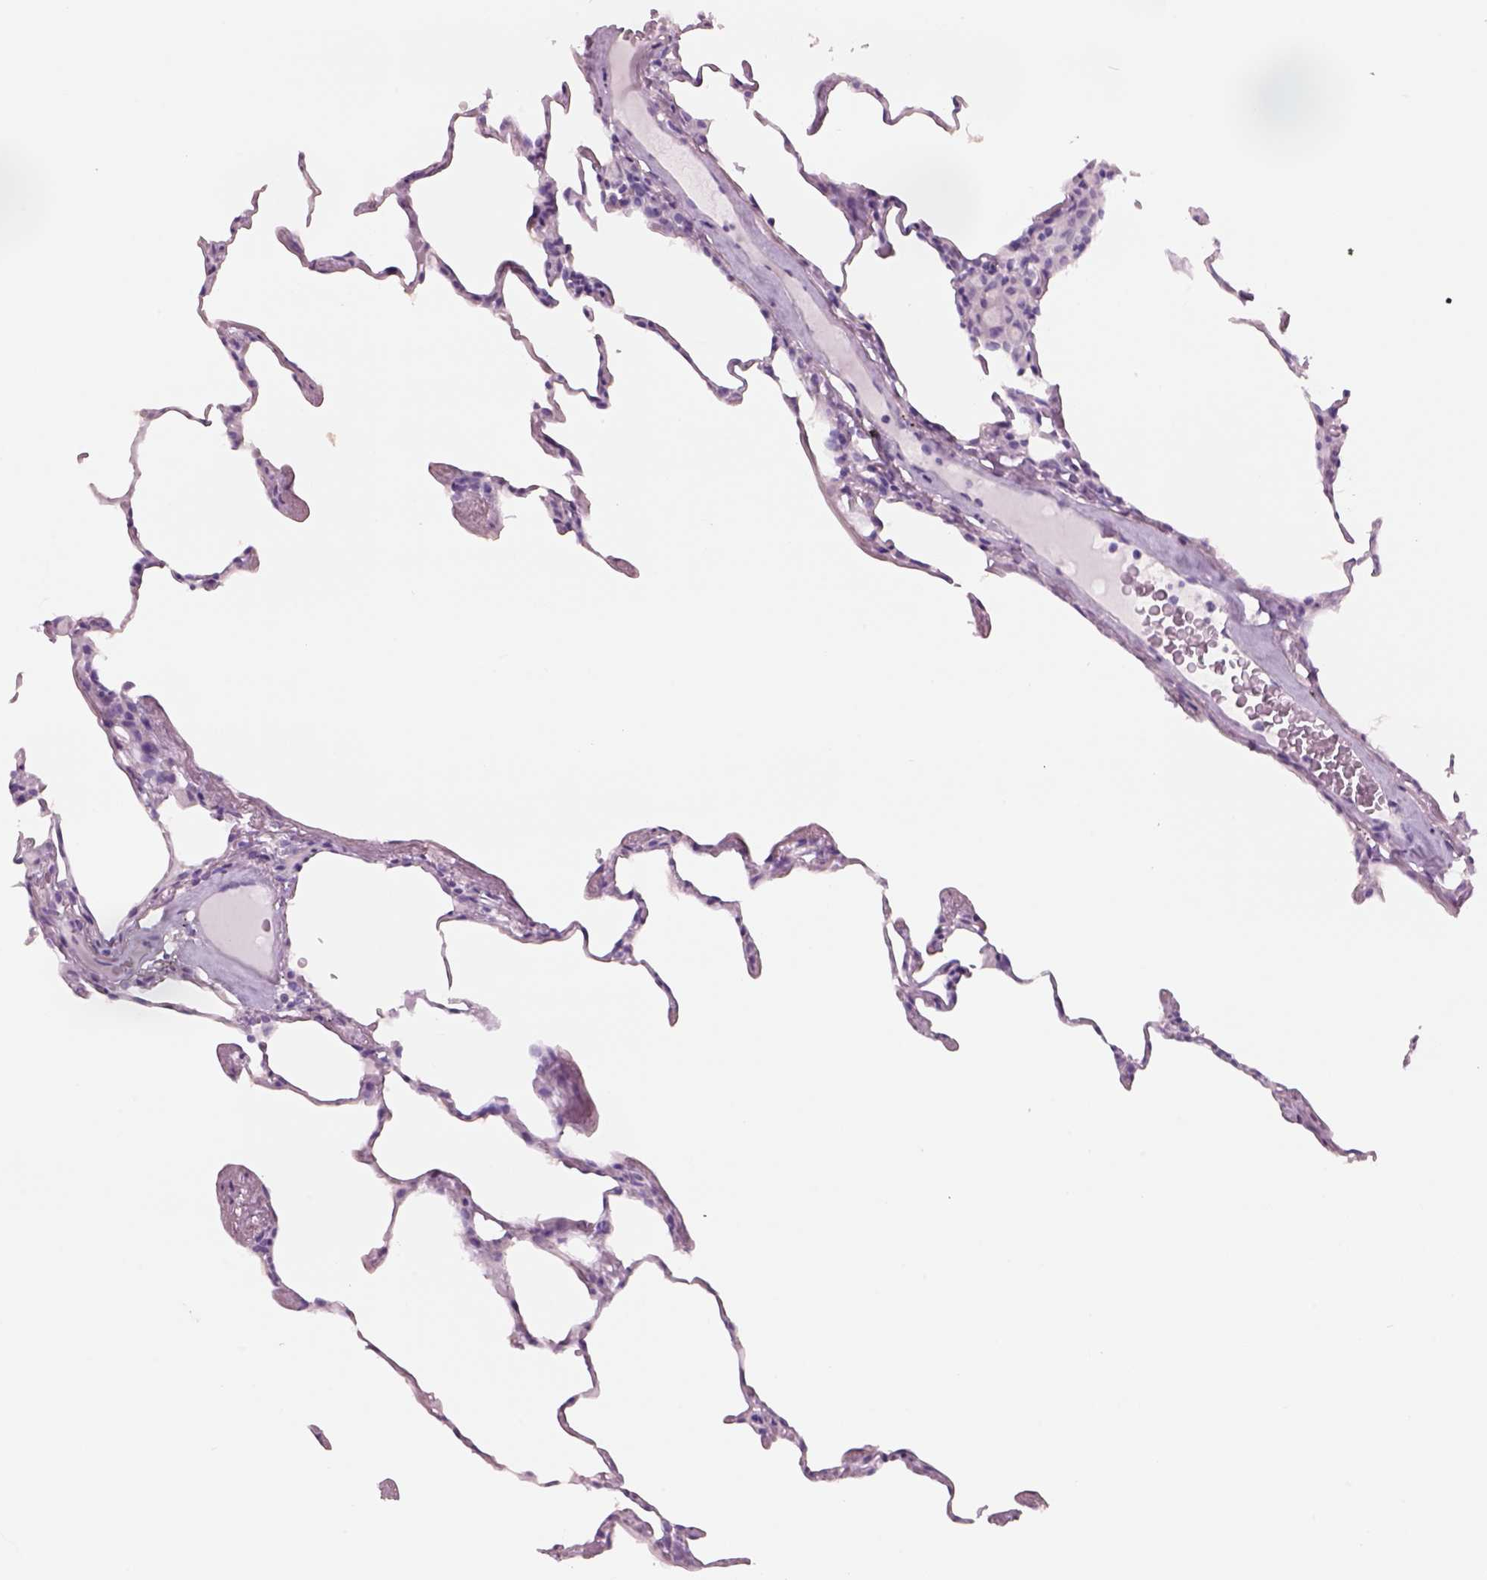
{"staining": {"intensity": "negative", "quantity": "none", "location": "none"}, "tissue": "lung", "cell_type": "Alveolar cells", "image_type": "normal", "snomed": [{"axis": "morphology", "description": "Normal tissue, NOS"}, {"axis": "topography", "description": "Lung"}], "caption": "DAB (3,3'-diaminobenzidine) immunohistochemical staining of benign human lung exhibits no significant positivity in alveolar cells. (DAB immunohistochemistry, high magnification).", "gene": "RHO", "patient": {"sex": "female", "age": 57}}